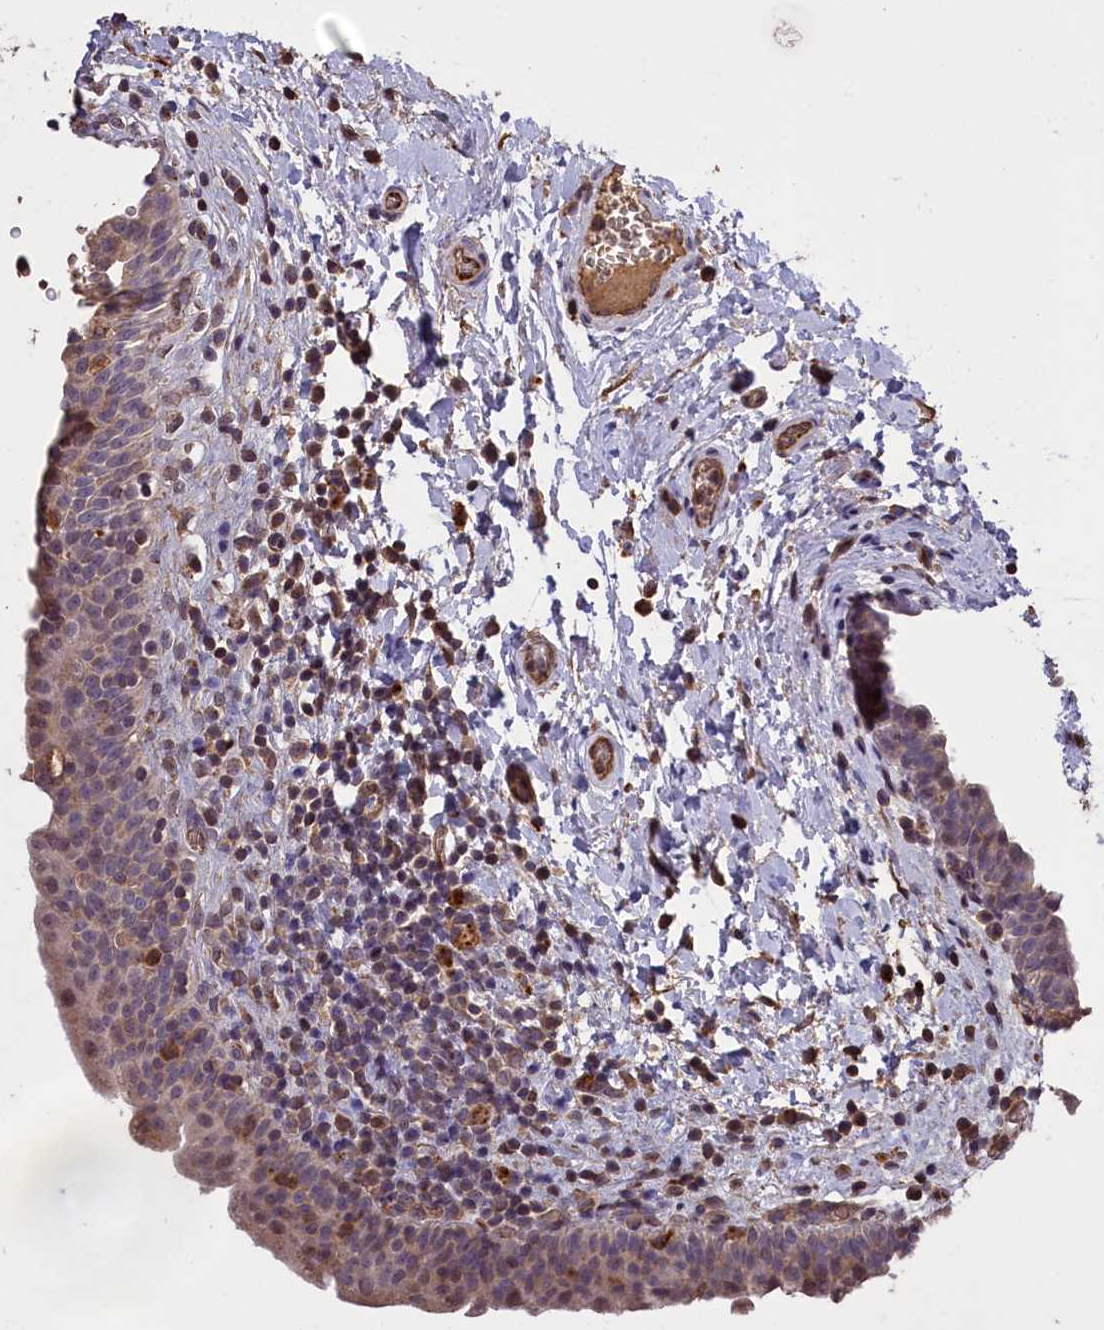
{"staining": {"intensity": "moderate", "quantity": "<25%", "location": "cytoplasmic/membranous,nuclear"}, "tissue": "urinary bladder", "cell_type": "Urothelial cells", "image_type": "normal", "snomed": [{"axis": "morphology", "description": "Normal tissue, NOS"}, {"axis": "topography", "description": "Urinary bladder"}], "caption": "Protein staining of unremarkable urinary bladder demonstrates moderate cytoplasmic/membranous,nuclear staining in about <25% of urothelial cells.", "gene": "CLRN2", "patient": {"sex": "male", "age": 83}}